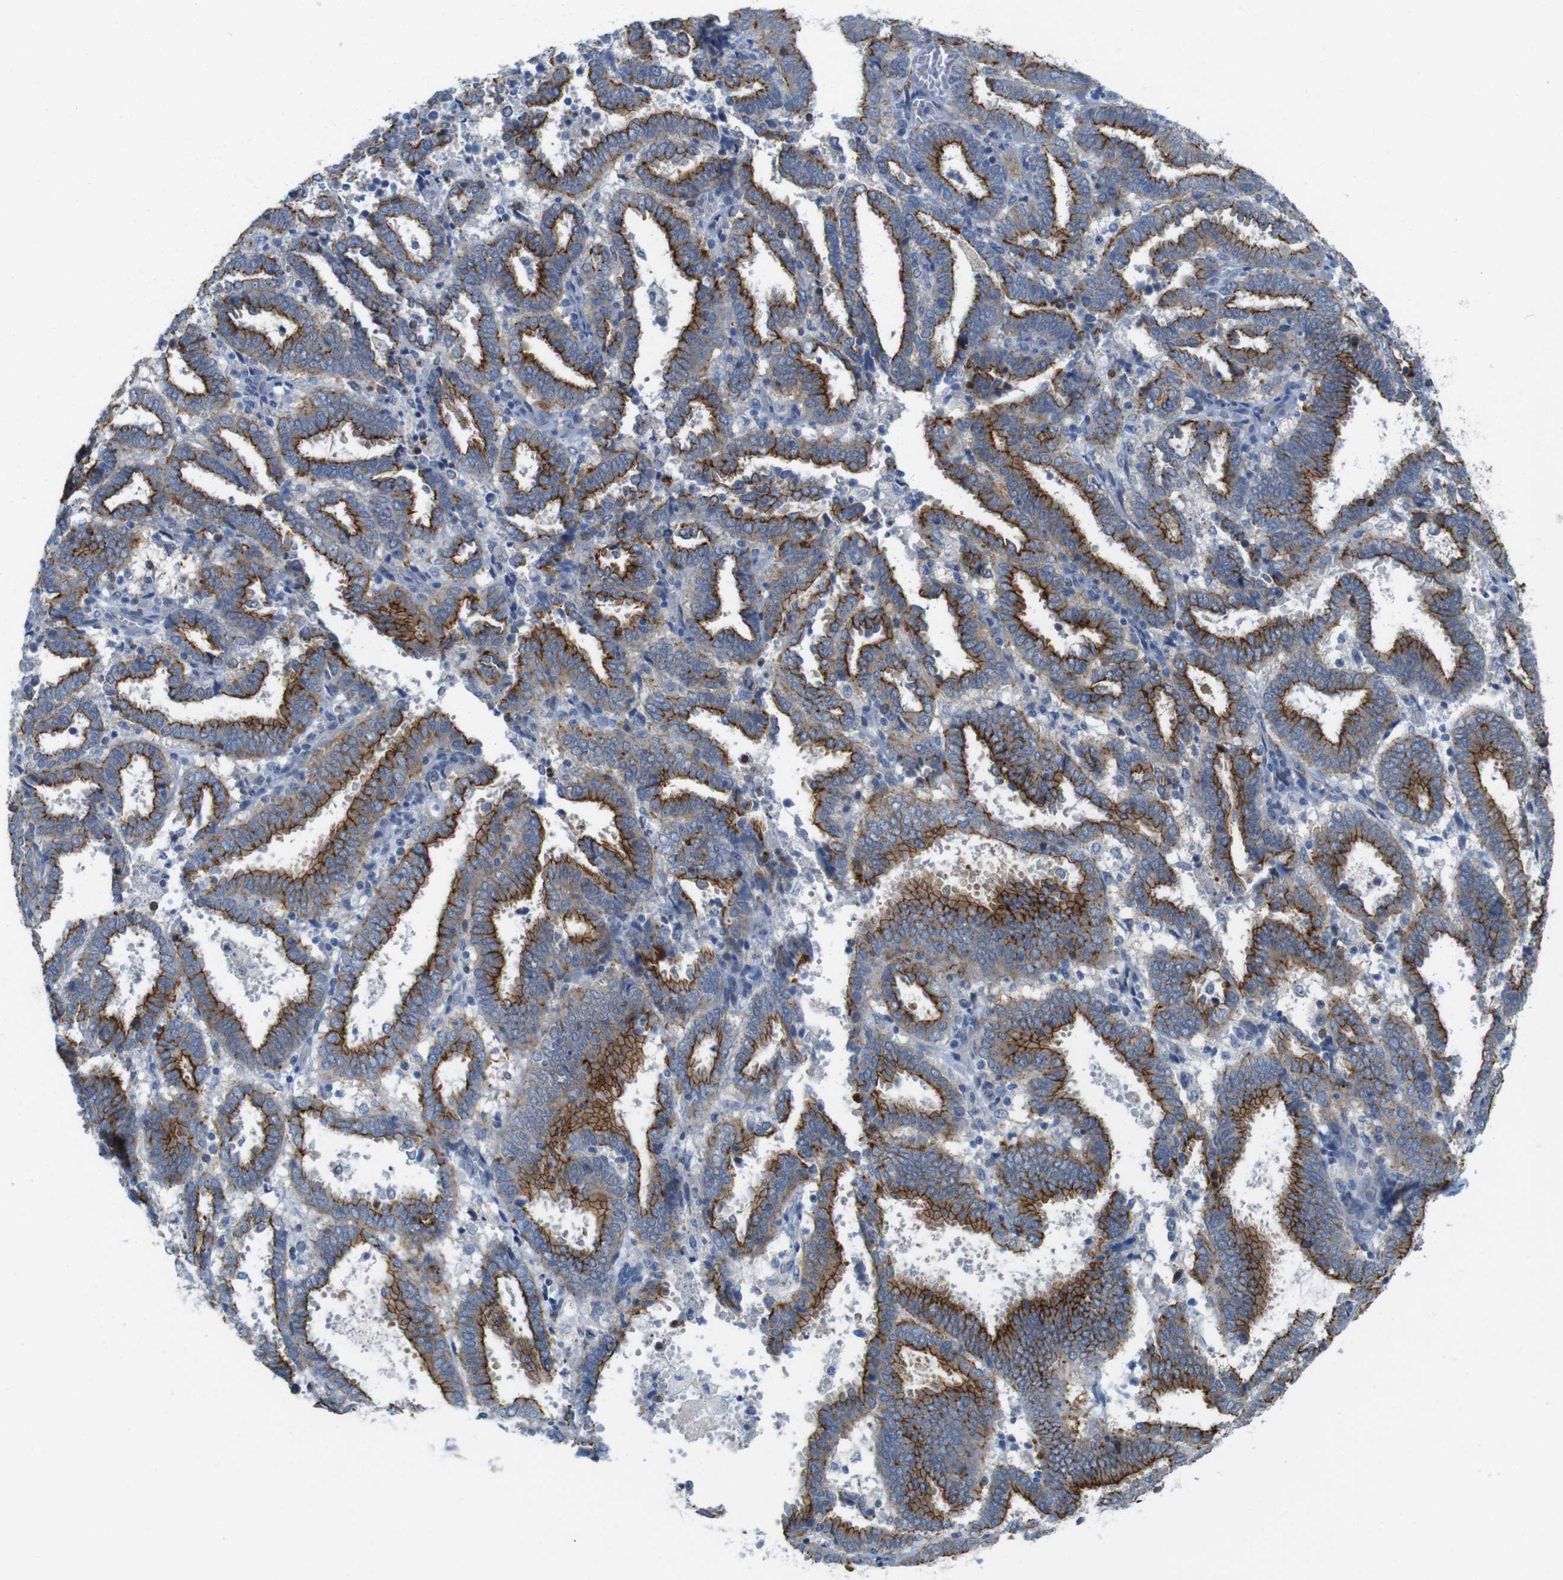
{"staining": {"intensity": "strong", "quantity": "25%-75%", "location": "cytoplasmic/membranous"}, "tissue": "endometrial cancer", "cell_type": "Tumor cells", "image_type": "cancer", "snomed": [{"axis": "morphology", "description": "Adenocarcinoma, NOS"}, {"axis": "topography", "description": "Uterus"}], "caption": "This micrograph displays immunohistochemistry (IHC) staining of endometrial cancer, with high strong cytoplasmic/membranous positivity in approximately 25%-75% of tumor cells.", "gene": "TJP3", "patient": {"sex": "female", "age": 83}}